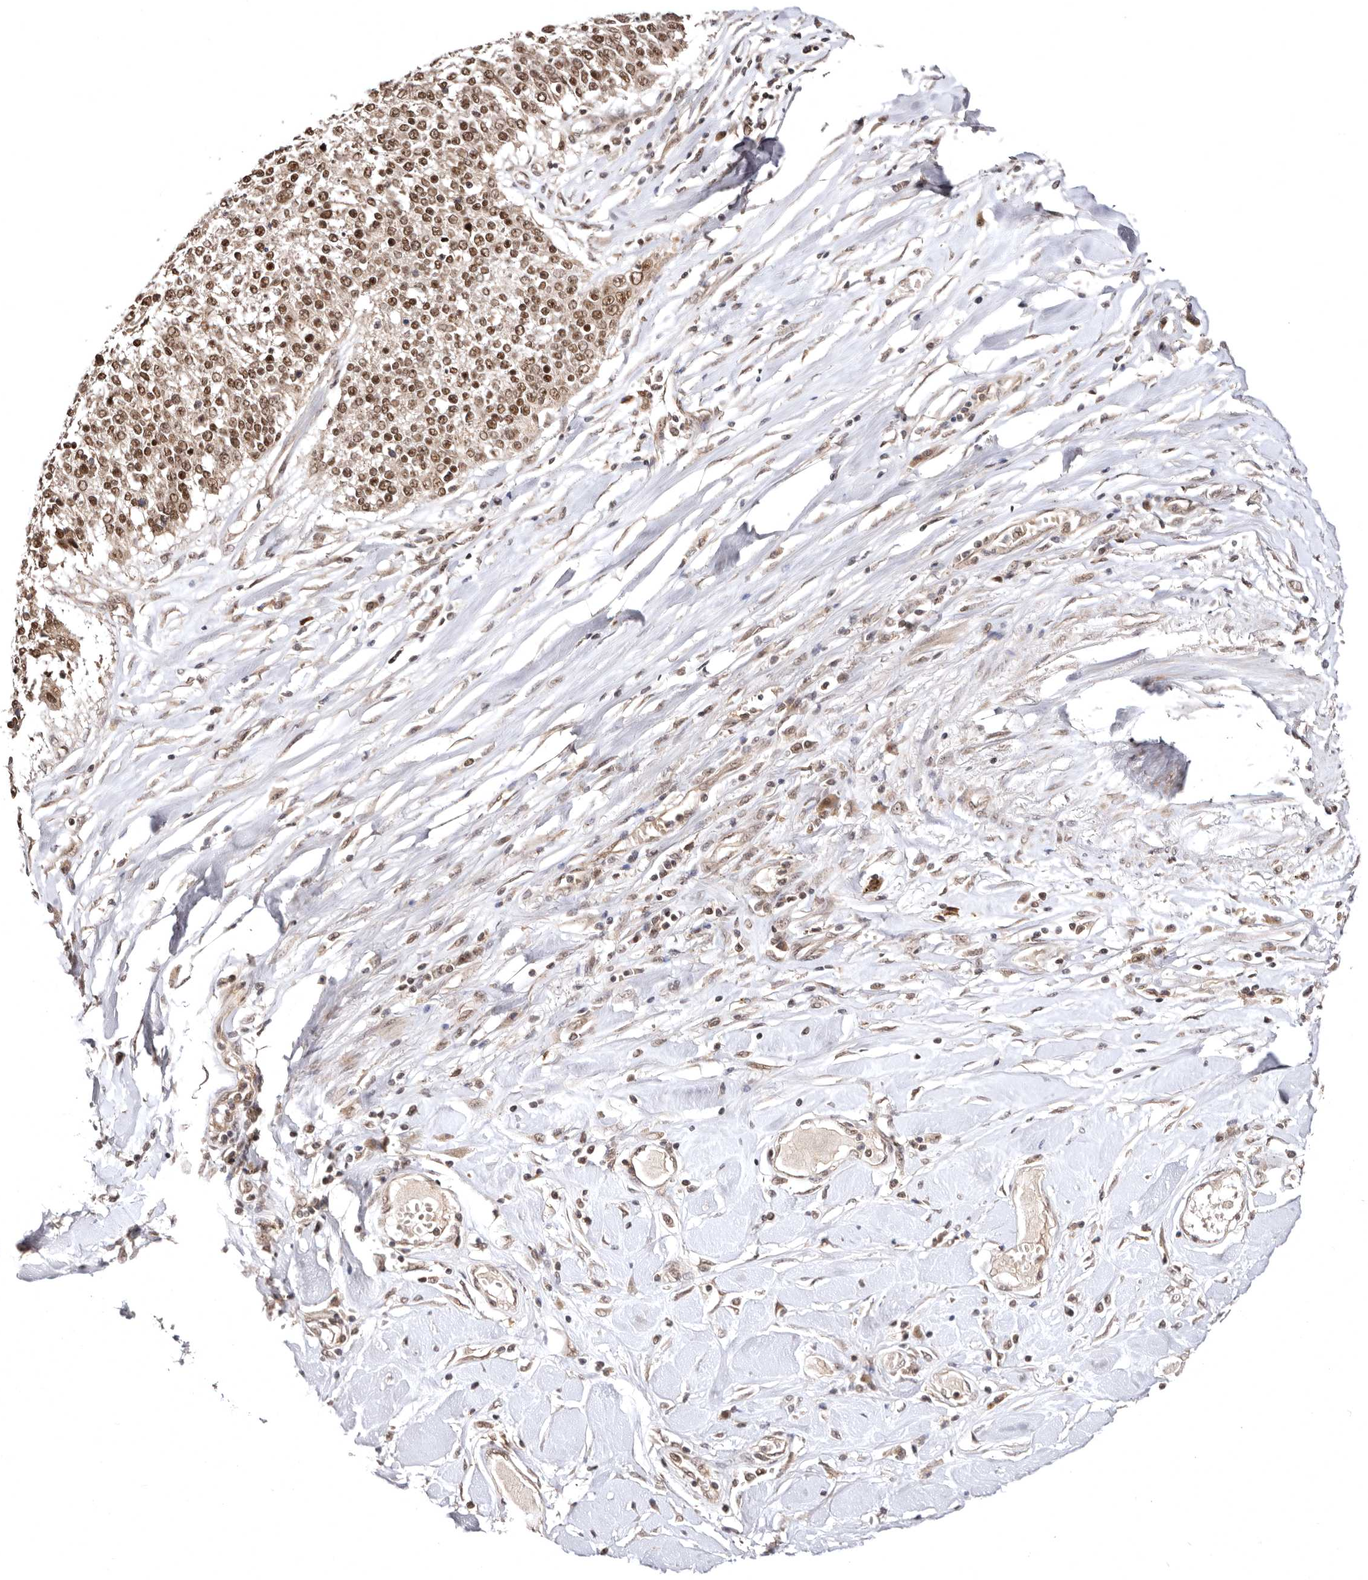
{"staining": {"intensity": "moderate", "quantity": ">75%", "location": "cytoplasmic/membranous,nuclear"}, "tissue": "lung cancer", "cell_type": "Tumor cells", "image_type": "cancer", "snomed": [{"axis": "morphology", "description": "Normal tissue, NOS"}, {"axis": "morphology", "description": "Squamous cell carcinoma, NOS"}, {"axis": "topography", "description": "Cartilage tissue"}, {"axis": "topography", "description": "Bronchus"}, {"axis": "topography", "description": "Lung"}, {"axis": "topography", "description": "Peripheral nerve tissue"}], "caption": "Immunohistochemical staining of human lung cancer displays medium levels of moderate cytoplasmic/membranous and nuclear protein staining in approximately >75% of tumor cells. (DAB (3,3'-diaminobenzidine) = brown stain, brightfield microscopy at high magnification).", "gene": "MED8", "patient": {"sex": "female", "age": 49}}